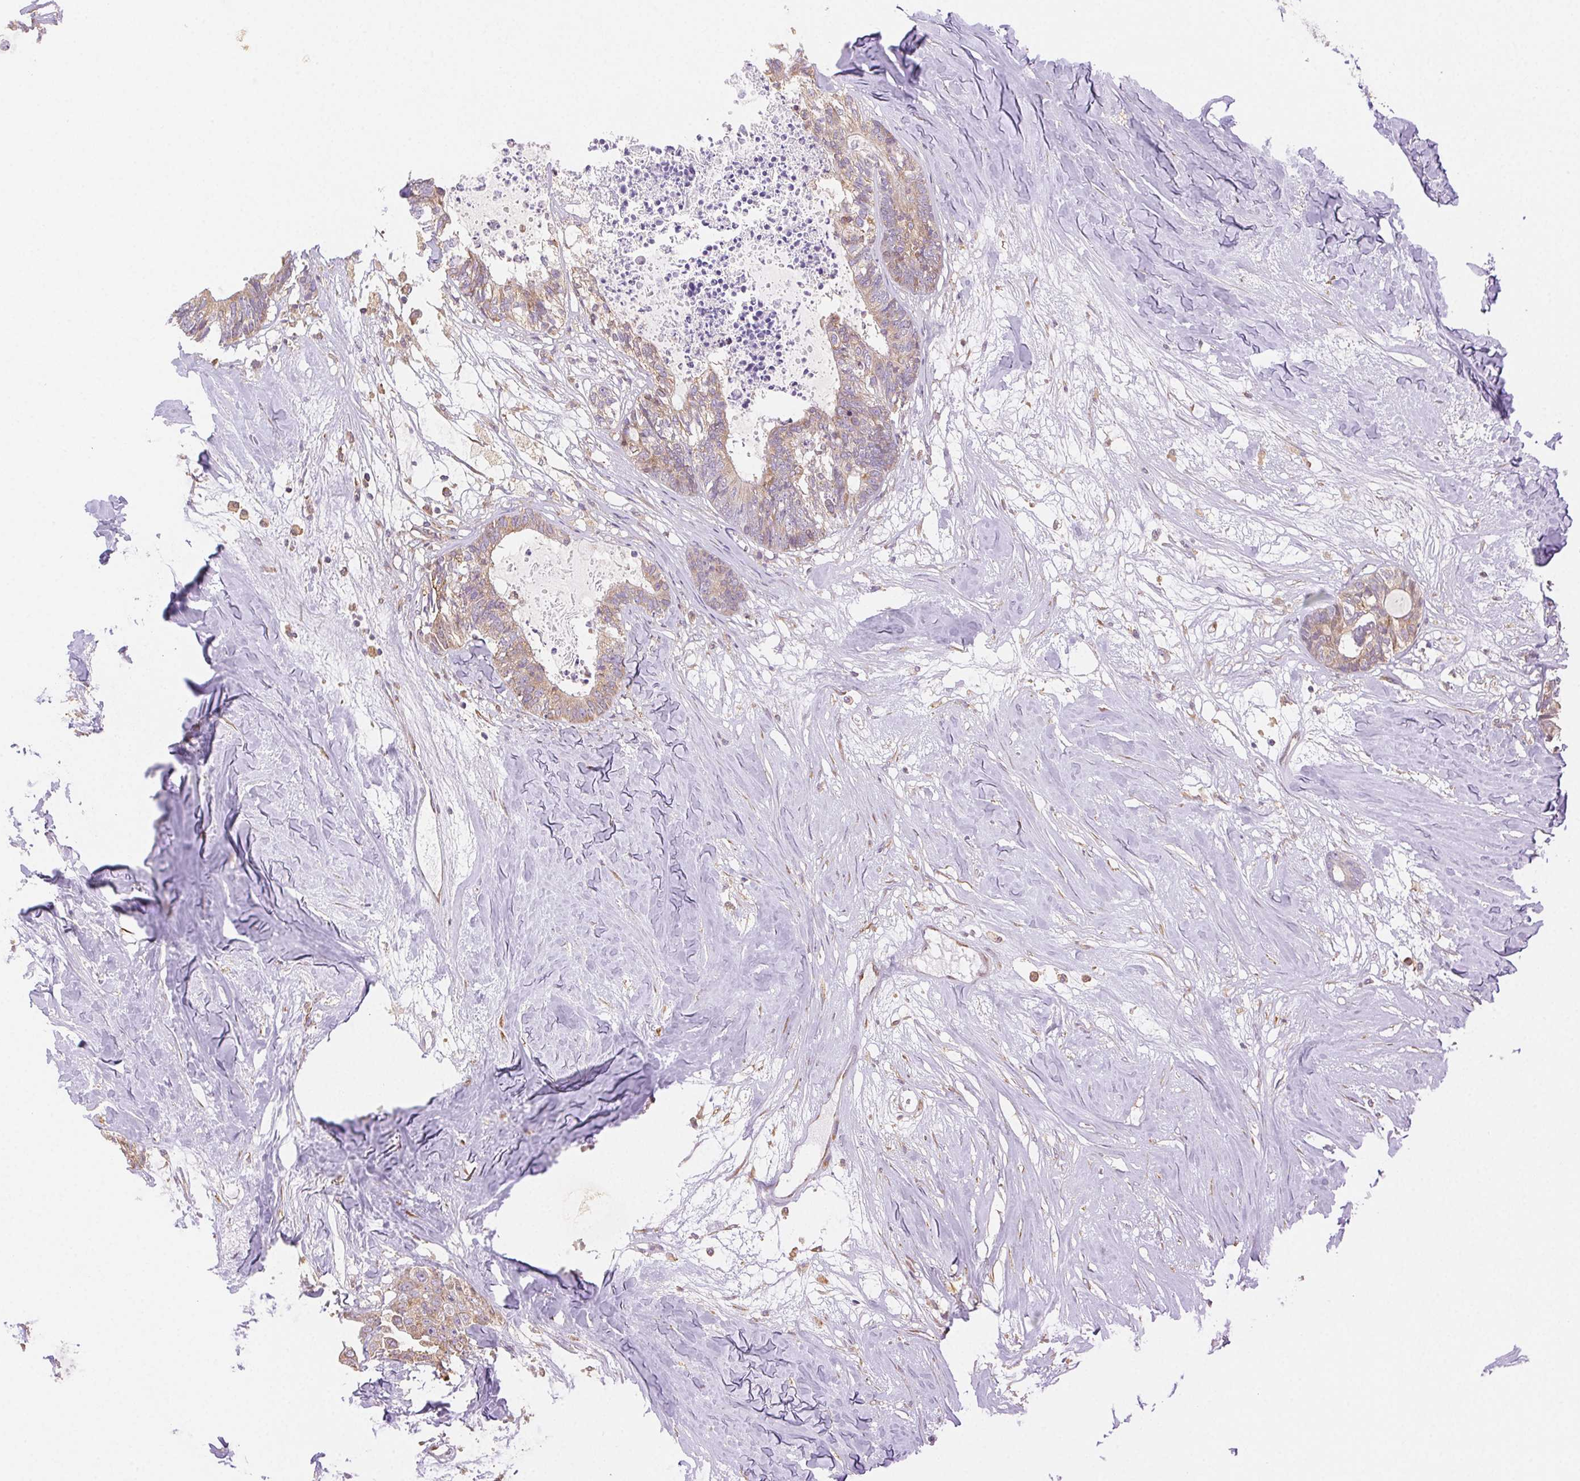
{"staining": {"intensity": "weak", "quantity": ">75%", "location": "cytoplasmic/membranous"}, "tissue": "colorectal cancer", "cell_type": "Tumor cells", "image_type": "cancer", "snomed": [{"axis": "morphology", "description": "Adenocarcinoma, NOS"}, {"axis": "topography", "description": "Colon"}, {"axis": "topography", "description": "Rectum"}], "caption": "Weak cytoplasmic/membranous positivity is seen in approximately >75% of tumor cells in colorectal cancer (adenocarcinoma).", "gene": "ENTREP1", "patient": {"sex": "male", "age": 57}}